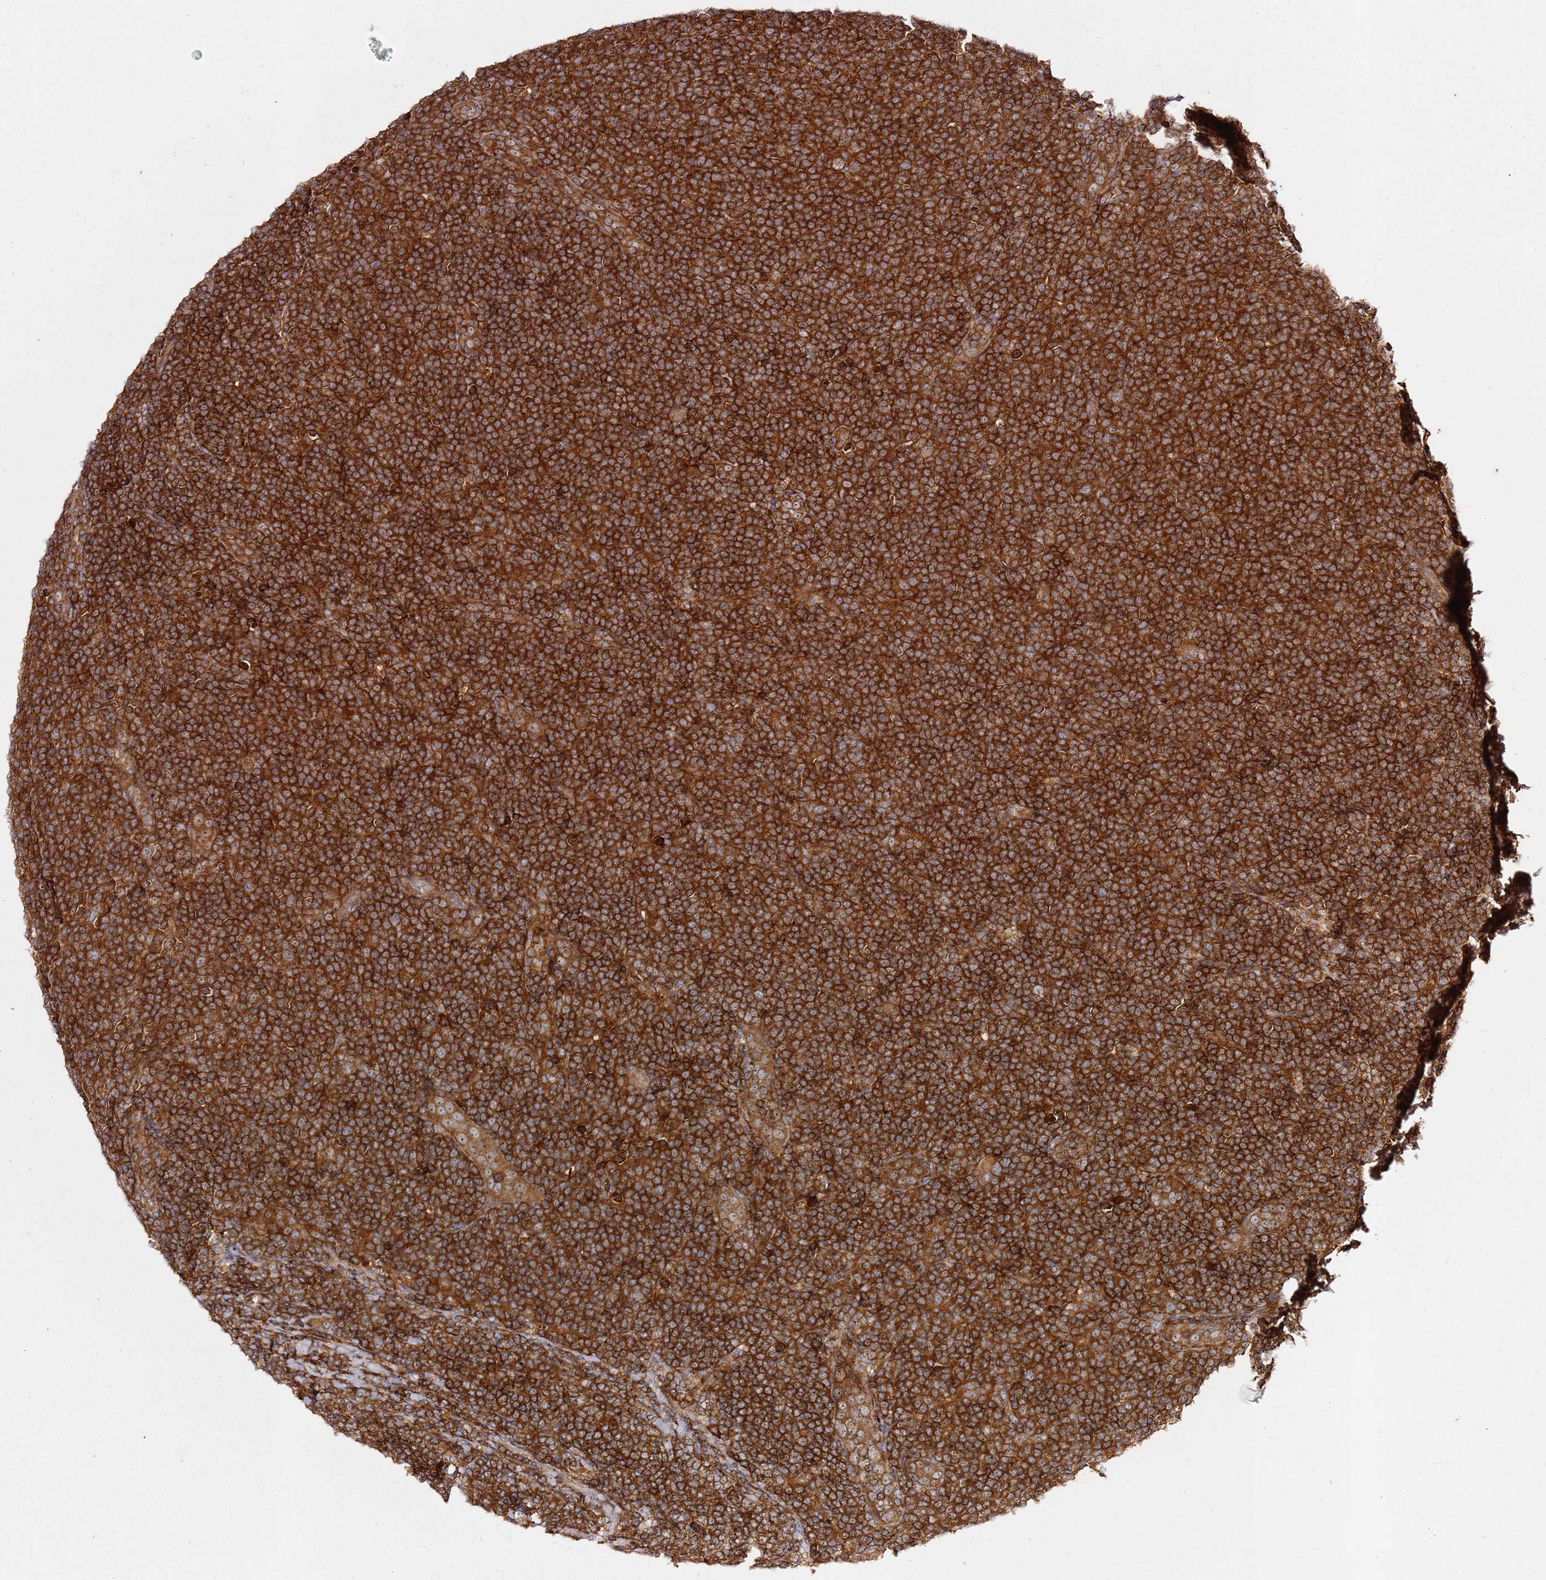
{"staining": {"intensity": "strong", "quantity": ">75%", "location": "cytoplasmic/membranous"}, "tissue": "lymphoma", "cell_type": "Tumor cells", "image_type": "cancer", "snomed": [{"axis": "morphology", "description": "Malignant lymphoma, non-Hodgkin's type, Low grade"}, {"axis": "topography", "description": "Lymph node"}], "caption": "Lymphoma stained with DAB immunohistochemistry displays high levels of strong cytoplasmic/membranous expression in about >75% of tumor cells. (DAB (3,3'-diaminobenzidine) IHC with brightfield microscopy, high magnification).", "gene": "PRMT7", "patient": {"sex": "male", "age": 66}}